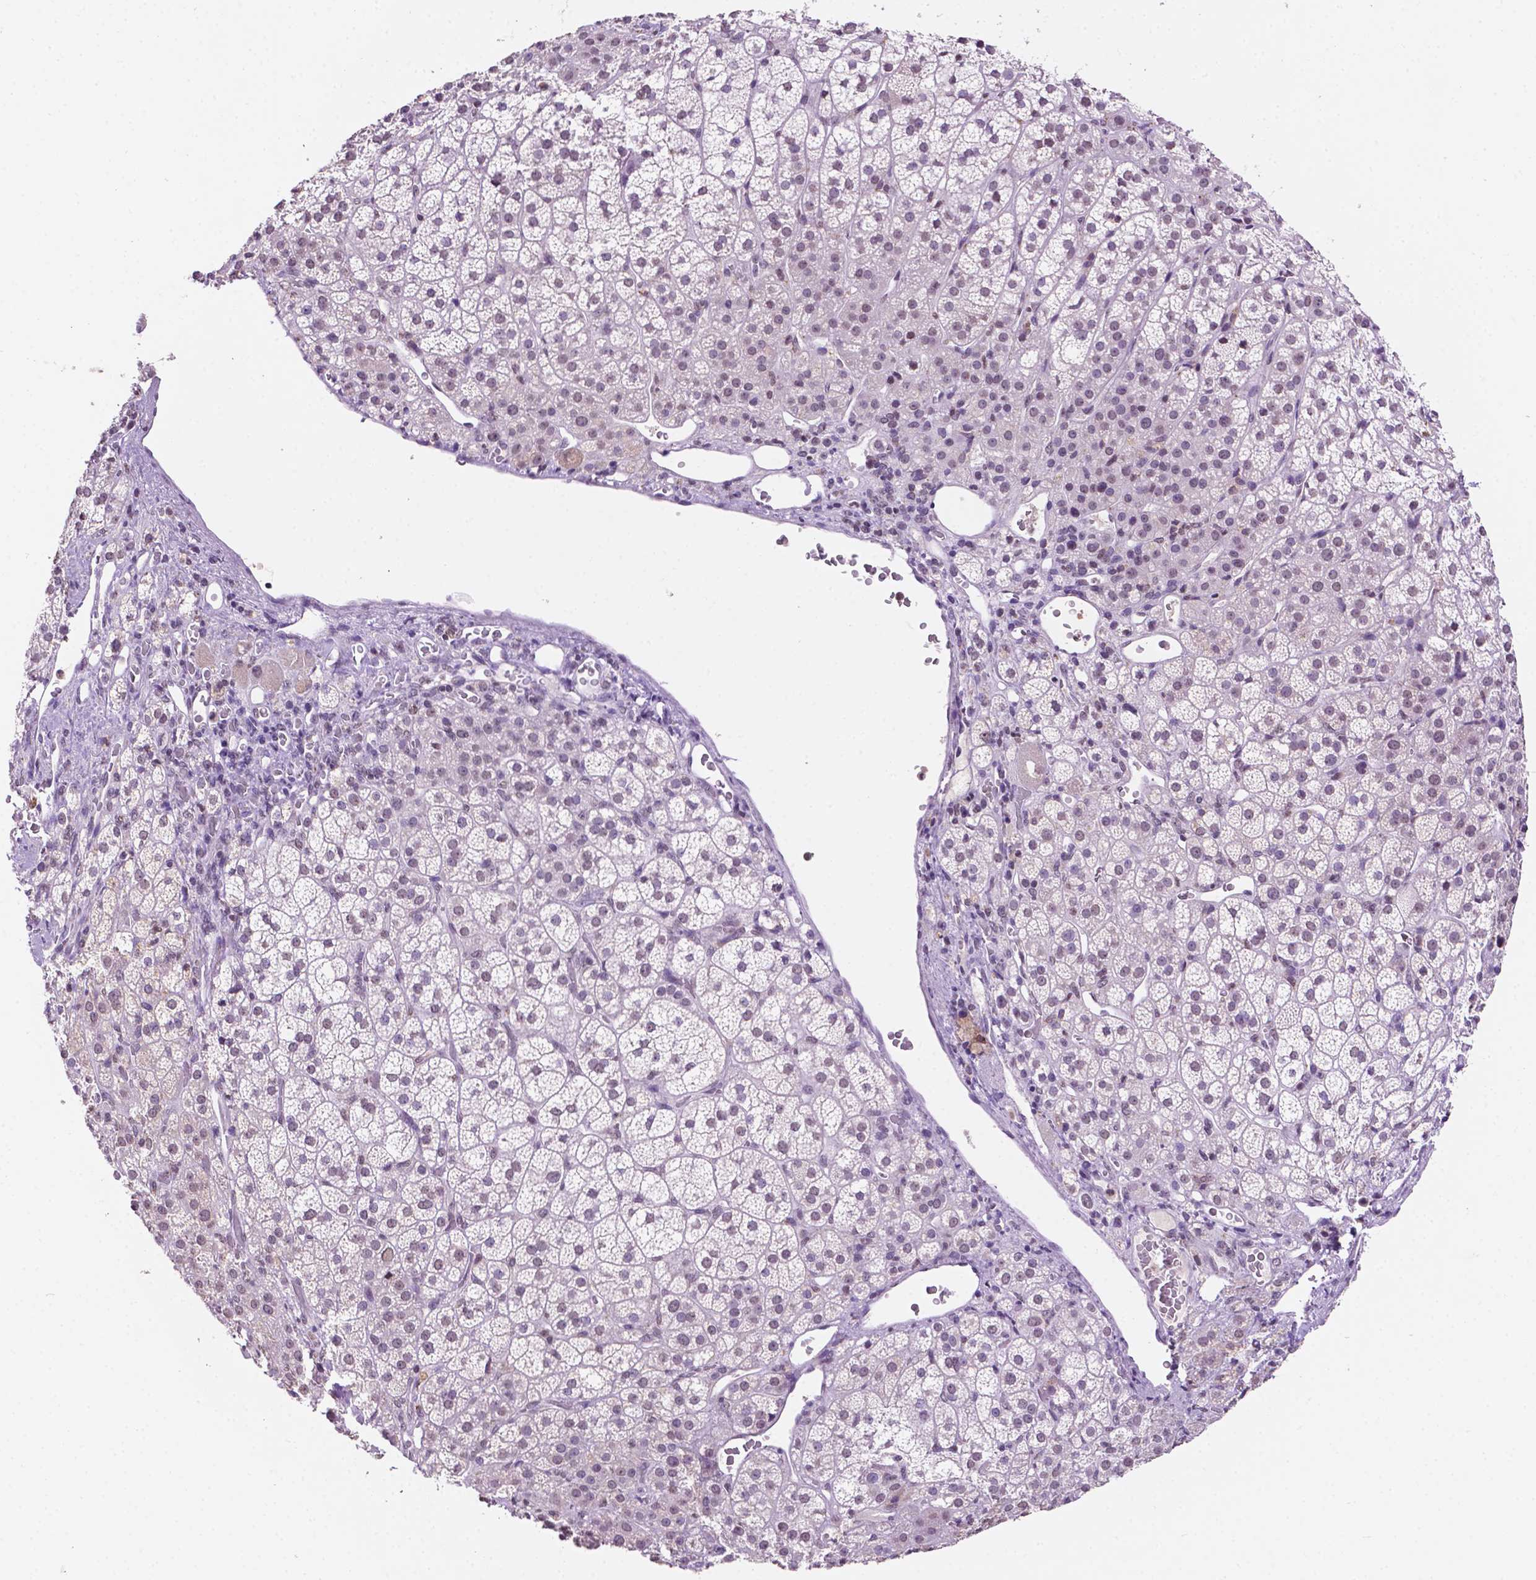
{"staining": {"intensity": "weak", "quantity": "25%-75%", "location": "nuclear"}, "tissue": "adrenal gland", "cell_type": "Glandular cells", "image_type": "normal", "snomed": [{"axis": "morphology", "description": "Normal tissue, NOS"}, {"axis": "topography", "description": "Adrenal gland"}], "caption": "Unremarkable adrenal gland was stained to show a protein in brown. There is low levels of weak nuclear positivity in approximately 25%-75% of glandular cells.", "gene": "PTPN6", "patient": {"sex": "female", "age": 60}}